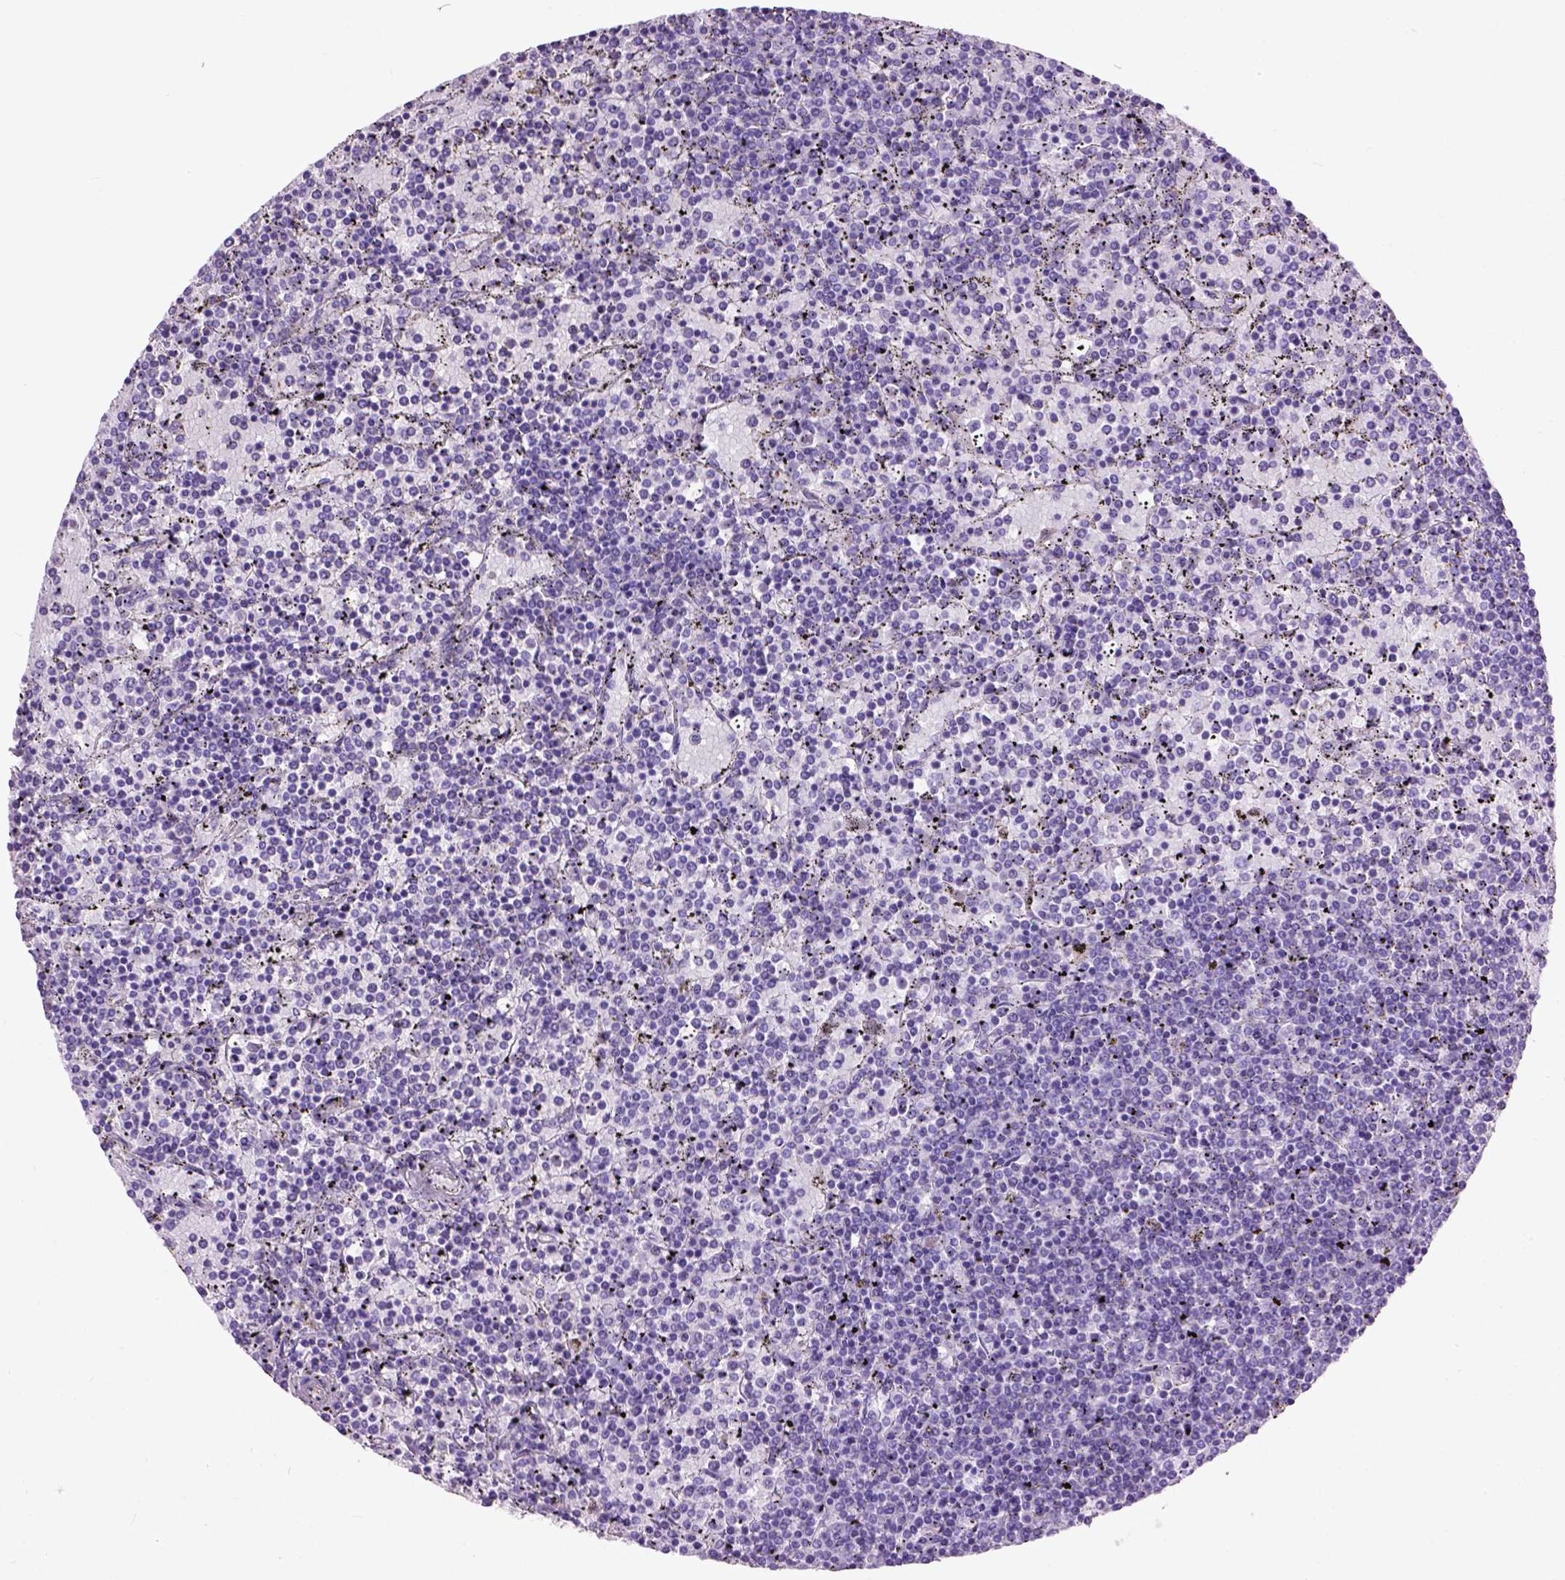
{"staining": {"intensity": "negative", "quantity": "none", "location": "none"}, "tissue": "lymphoma", "cell_type": "Tumor cells", "image_type": "cancer", "snomed": [{"axis": "morphology", "description": "Malignant lymphoma, non-Hodgkin's type, Low grade"}, {"axis": "topography", "description": "Spleen"}], "caption": "There is no significant expression in tumor cells of lymphoma.", "gene": "MAPT", "patient": {"sex": "female", "age": 77}}